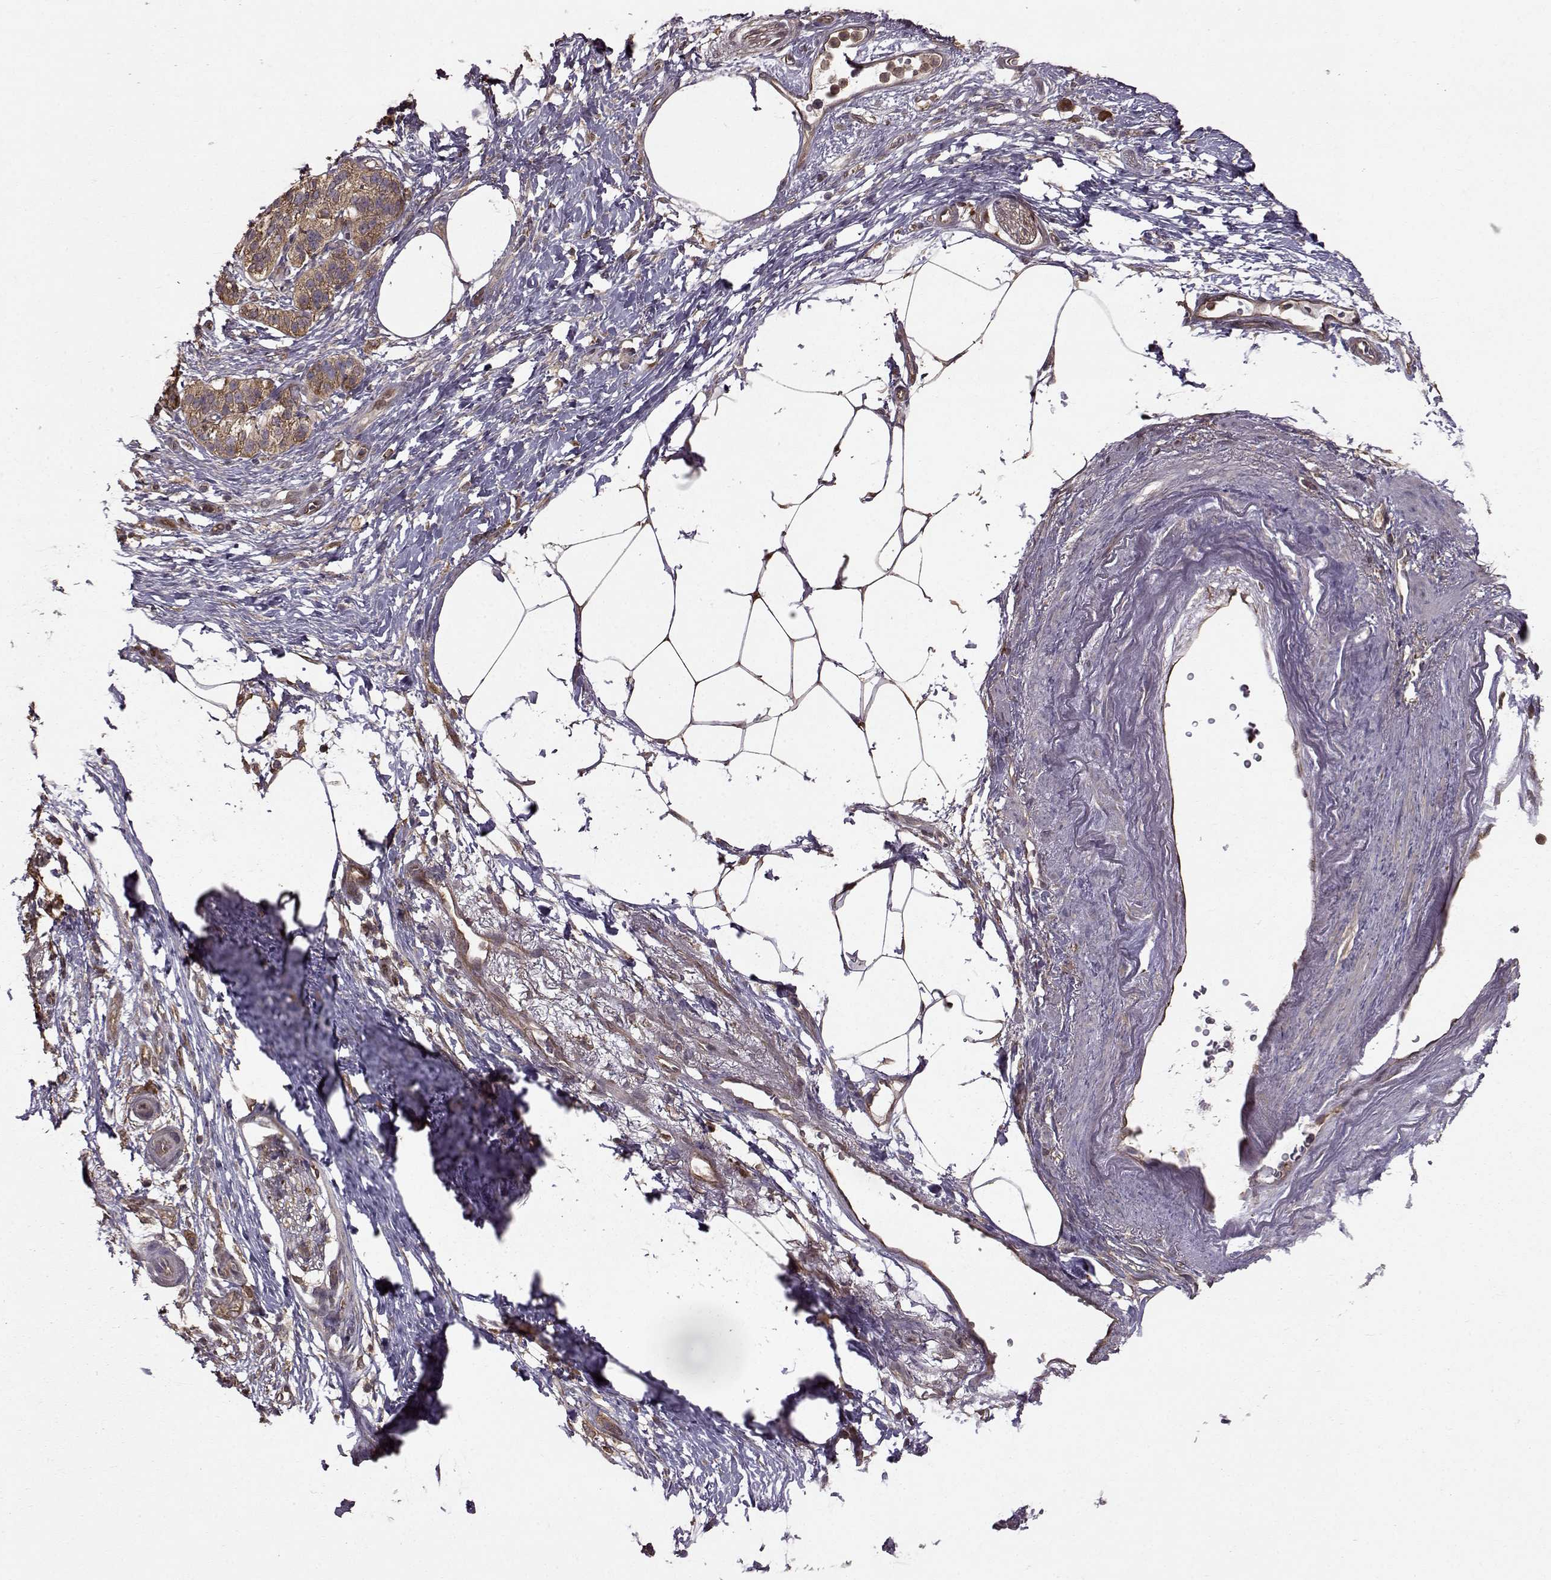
{"staining": {"intensity": "moderate", "quantity": "25%-75%", "location": "cytoplasmic/membranous"}, "tissue": "pancreatic cancer", "cell_type": "Tumor cells", "image_type": "cancer", "snomed": [{"axis": "morphology", "description": "Adenocarcinoma, NOS"}, {"axis": "topography", "description": "Pancreas"}], "caption": "Immunohistochemistry (IHC) image of human pancreatic adenocarcinoma stained for a protein (brown), which exhibits medium levels of moderate cytoplasmic/membranous positivity in about 25%-75% of tumor cells.", "gene": "NME1-NME2", "patient": {"sex": "female", "age": 72}}